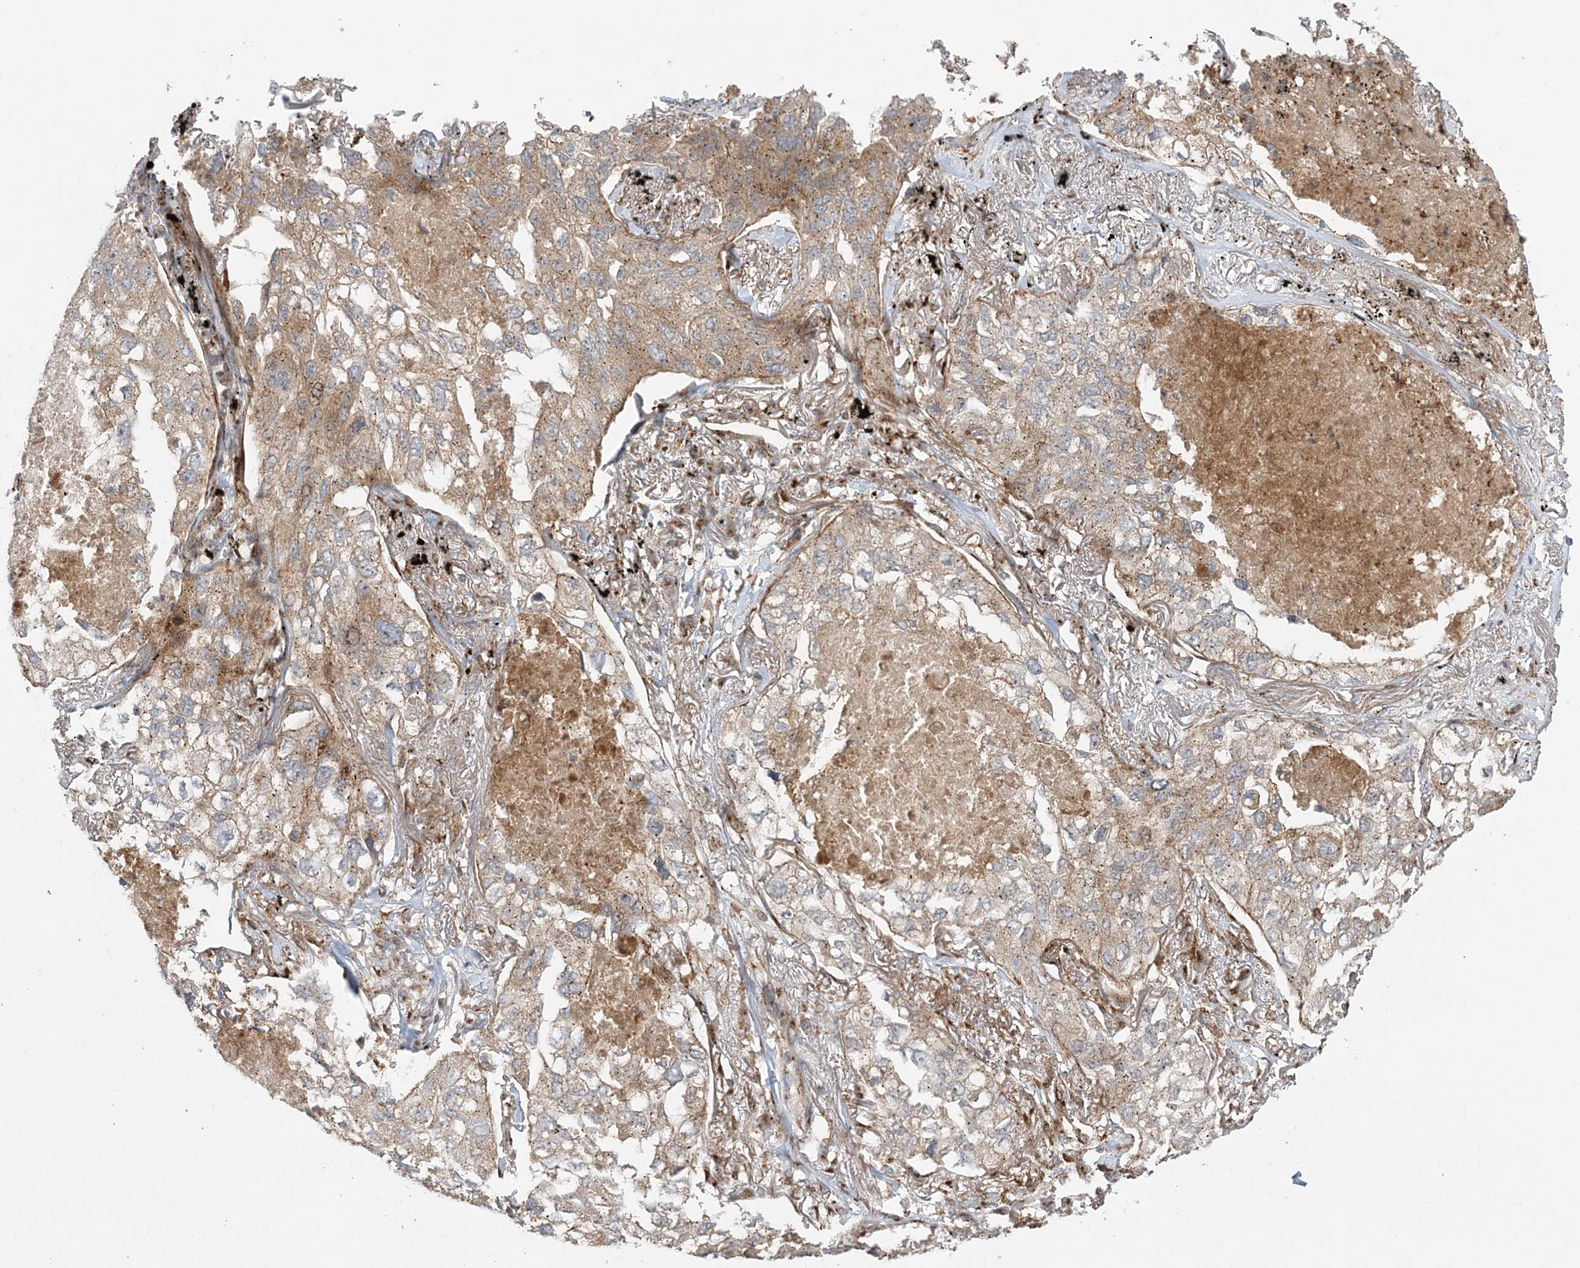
{"staining": {"intensity": "weak", "quantity": ">75%", "location": "cytoplasmic/membranous"}, "tissue": "lung cancer", "cell_type": "Tumor cells", "image_type": "cancer", "snomed": [{"axis": "morphology", "description": "Adenocarcinoma, NOS"}, {"axis": "topography", "description": "Lung"}], "caption": "Lung cancer (adenocarcinoma) stained with a brown dye exhibits weak cytoplasmic/membranous positive staining in about >75% of tumor cells.", "gene": "ABCC3", "patient": {"sex": "male", "age": 65}}